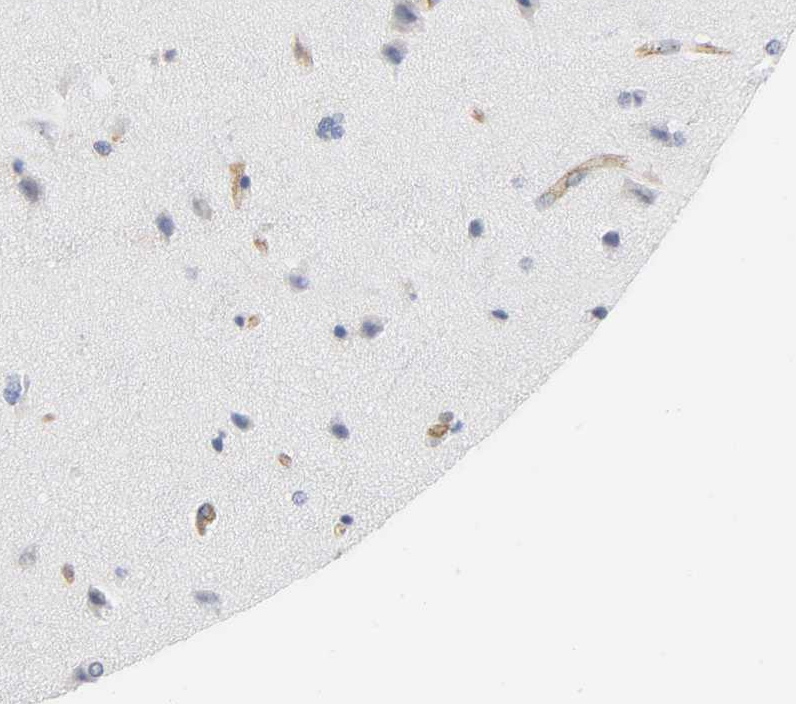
{"staining": {"intensity": "moderate", "quantity": "<25%", "location": "cytoplasmic/membranous"}, "tissue": "glioma", "cell_type": "Tumor cells", "image_type": "cancer", "snomed": [{"axis": "morphology", "description": "Glioma, malignant, Low grade"}, {"axis": "topography", "description": "Cerebral cortex"}], "caption": "Immunohistochemistry (DAB) staining of glioma exhibits moderate cytoplasmic/membranous protein expression in approximately <25% of tumor cells. (IHC, brightfield microscopy, high magnification).", "gene": "CD2AP", "patient": {"sex": "female", "age": 47}}